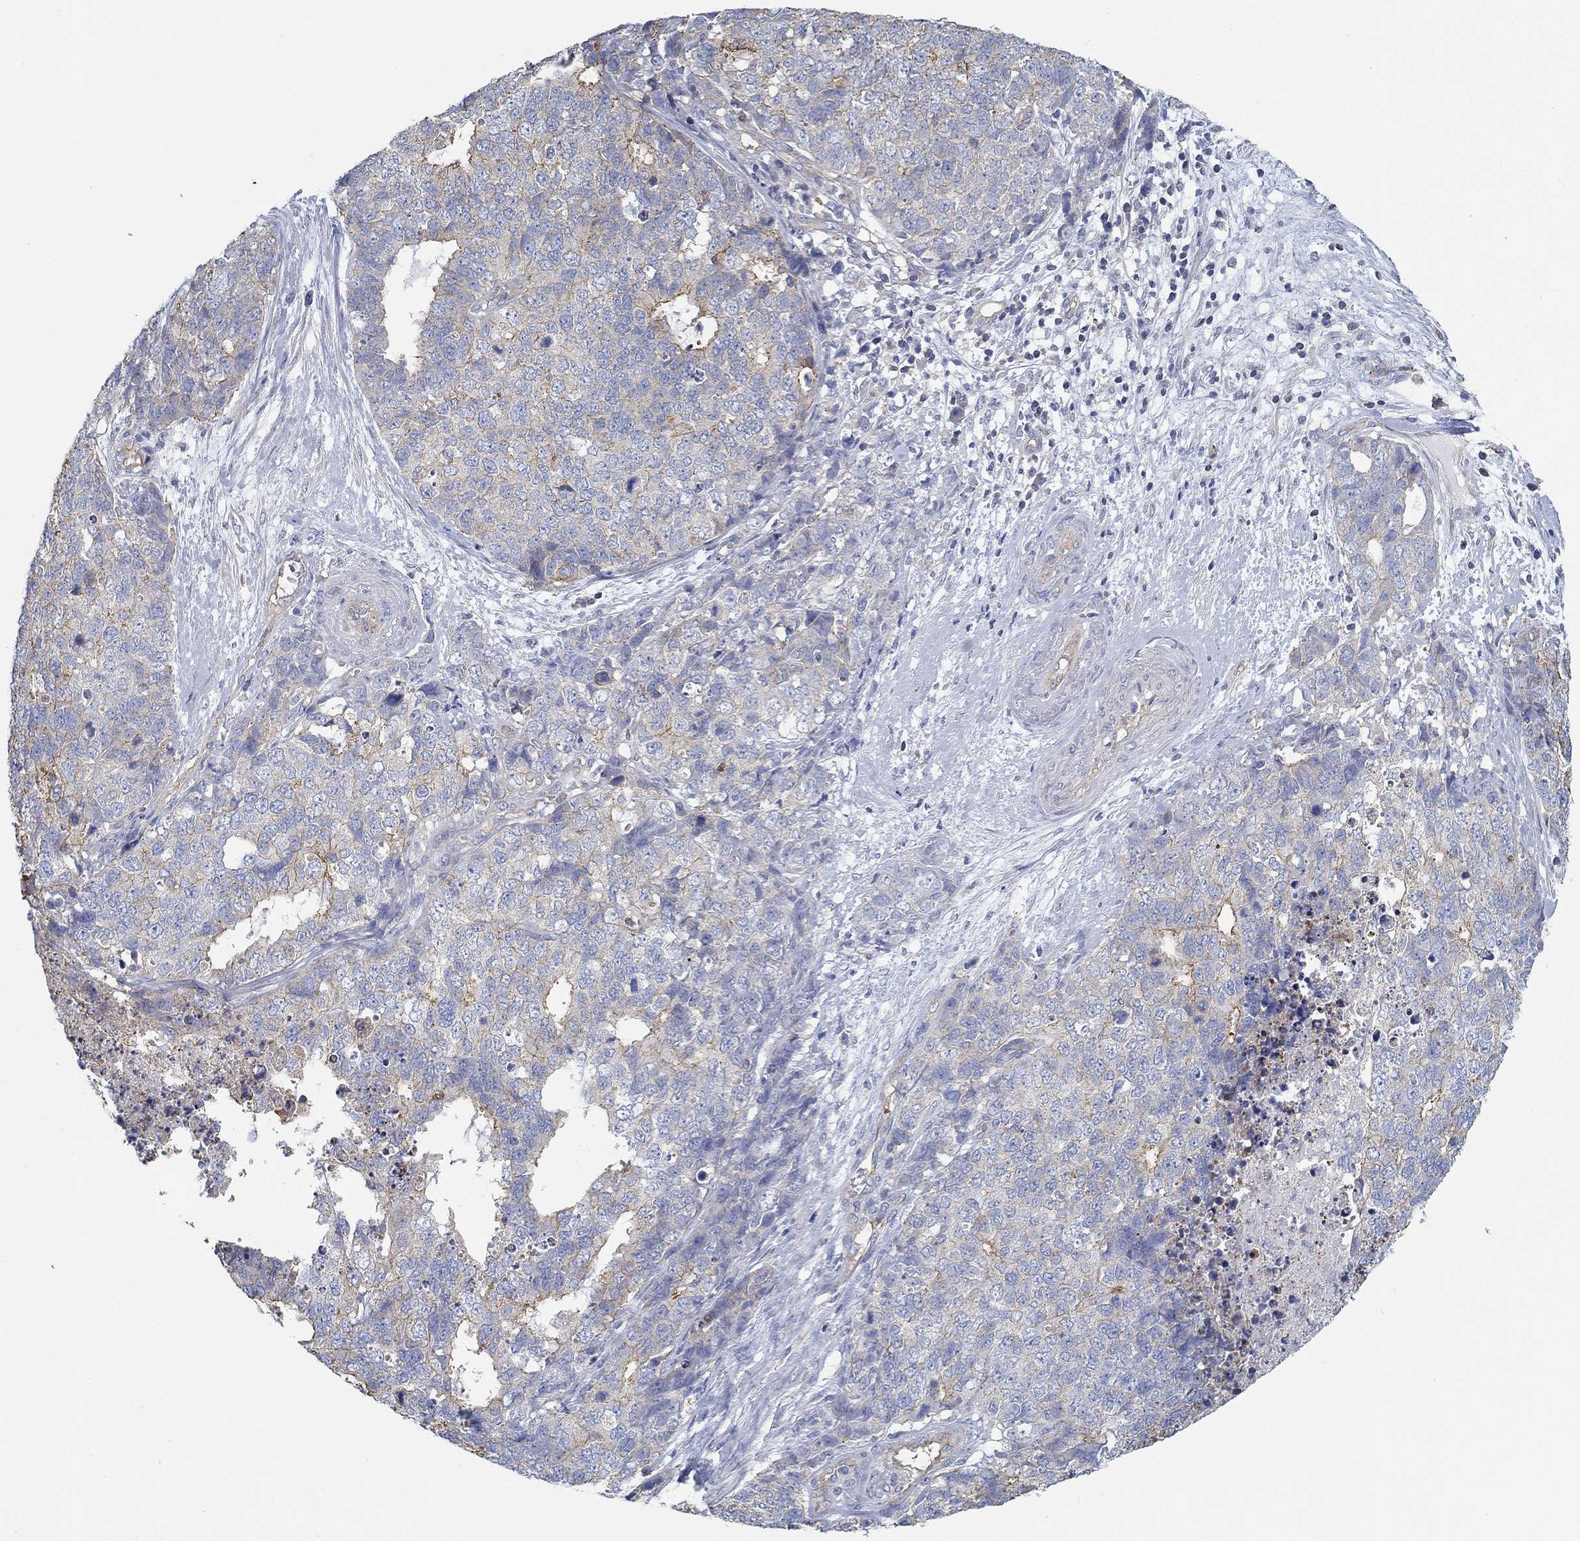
{"staining": {"intensity": "moderate", "quantity": "<25%", "location": "cytoplasmic/membranous"}, "tissue": "cervical cancer", "cell_type": "Tumor cells", "image_type": "cancer", "snomed": [{"axis": "morphology", "description": "Squamous cell carcinoma, NOS"}, {"axis": "topography", "description": "Cervix"}], "caption": "IHC histopathology image of human cervical cancer (squamous cell carcinoma) stained for a protein (brown), which demonstrates low levels of moderate cytoplasmic/membranous staining in approximately <25% of tumor cells.", "gene": "BBOF1", "patient": {"sex": "female", "age": 63}}